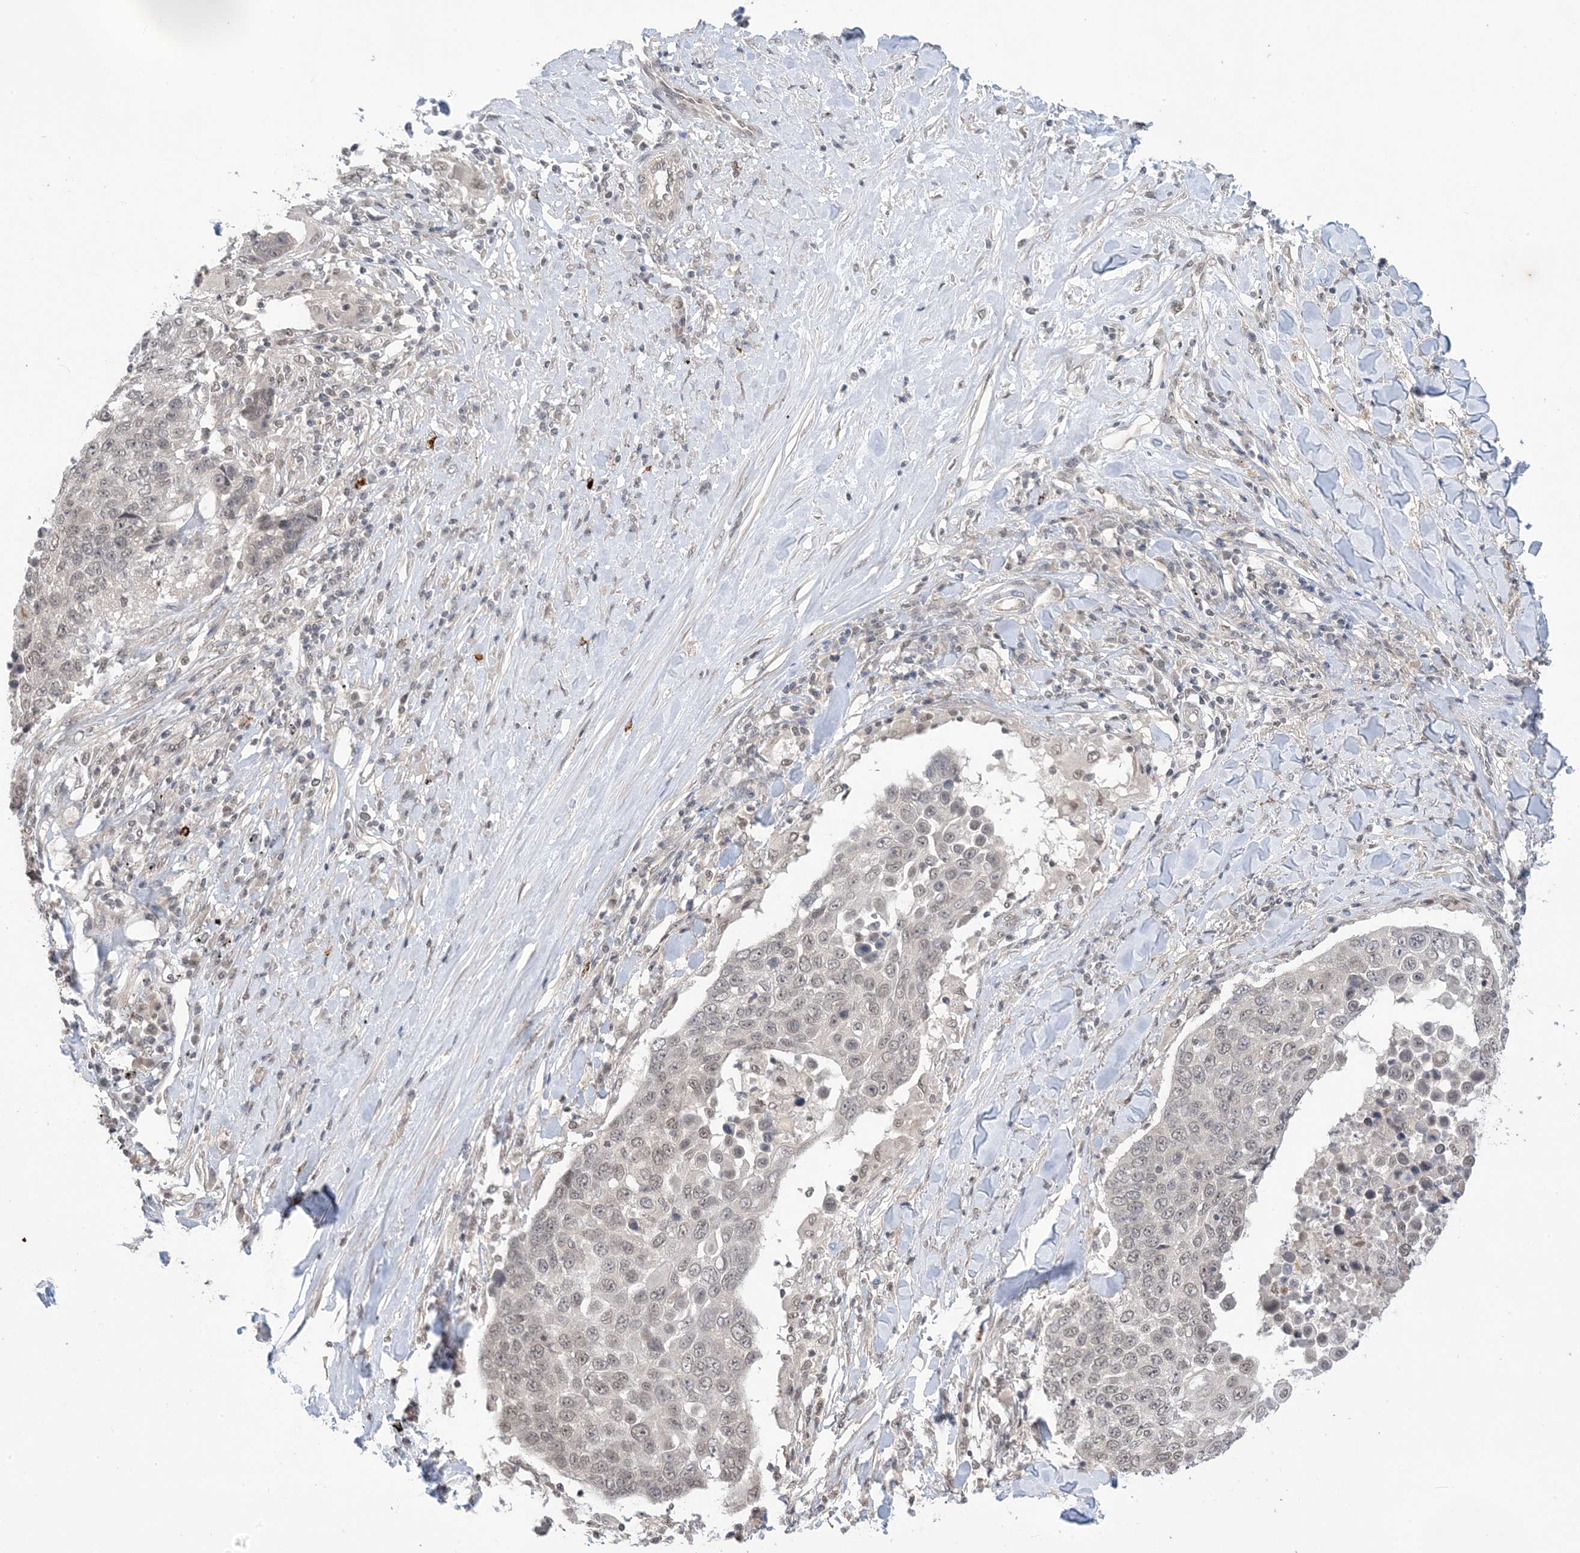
{"staining": {"intensity": "weak", "quantity": "<25%", "location": "nuclear"}, "tissue": "lung cancer", "cell_type": "Tumor cells", "image_type": "cancer", "snomed": [{"axis": "morphology", "description": "Squamous cell carcinoma, NOS"}, {"axis": "topography", "description": "Lung"}], "caption": "This is a micrograph of IHC staining of lung cancer (squamous cell carcinoma), which shows no positivity in tumor cells.", "gene": "RANBP9", "patient": {"sex": "male", "age": 66}}